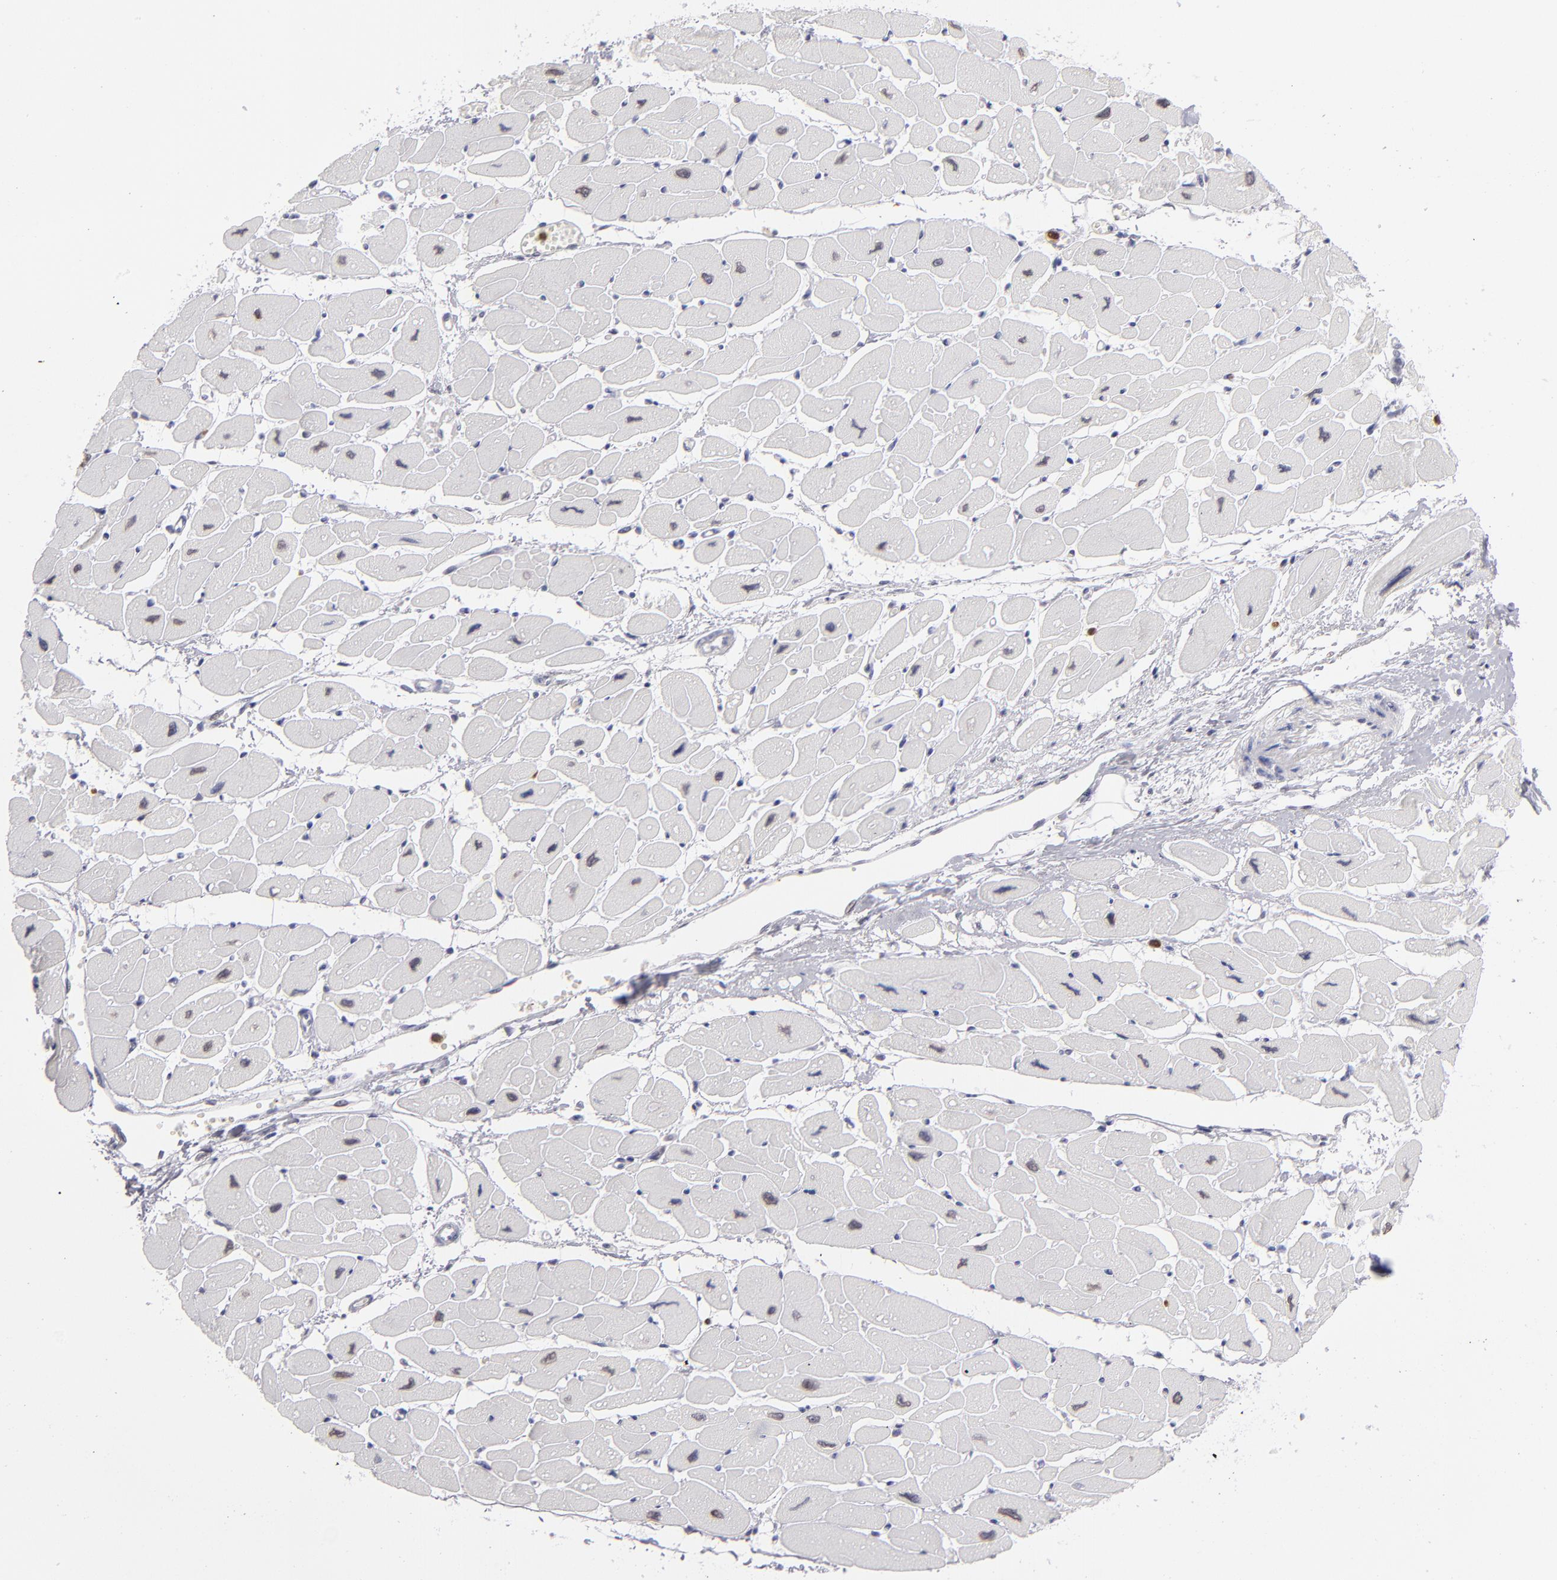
{"staining": {"intensity": "weak", "quantity": "25%-75%", "location": "nuclear"}, "tissue": "heart muscle", "cell_type": "Cardiomyocytes", "image_type": "normal", "snomed": [{"axis": "morphology", "description": "Normal tissue, NOS"}, {"axis": "topography", "description": "Heart"}], "caption": "Immunohistochemistry (IHC) image of normal heart muscle: human heart muscle stained using immunohistochemistry (IHC) reveals low levels of weak protein expression localized specifically in the nuclear of cardiomyocytes, appearing as a nuclear brown color.", "gene": "MGAM", "patient": {"sex": "female", "age": 54}}